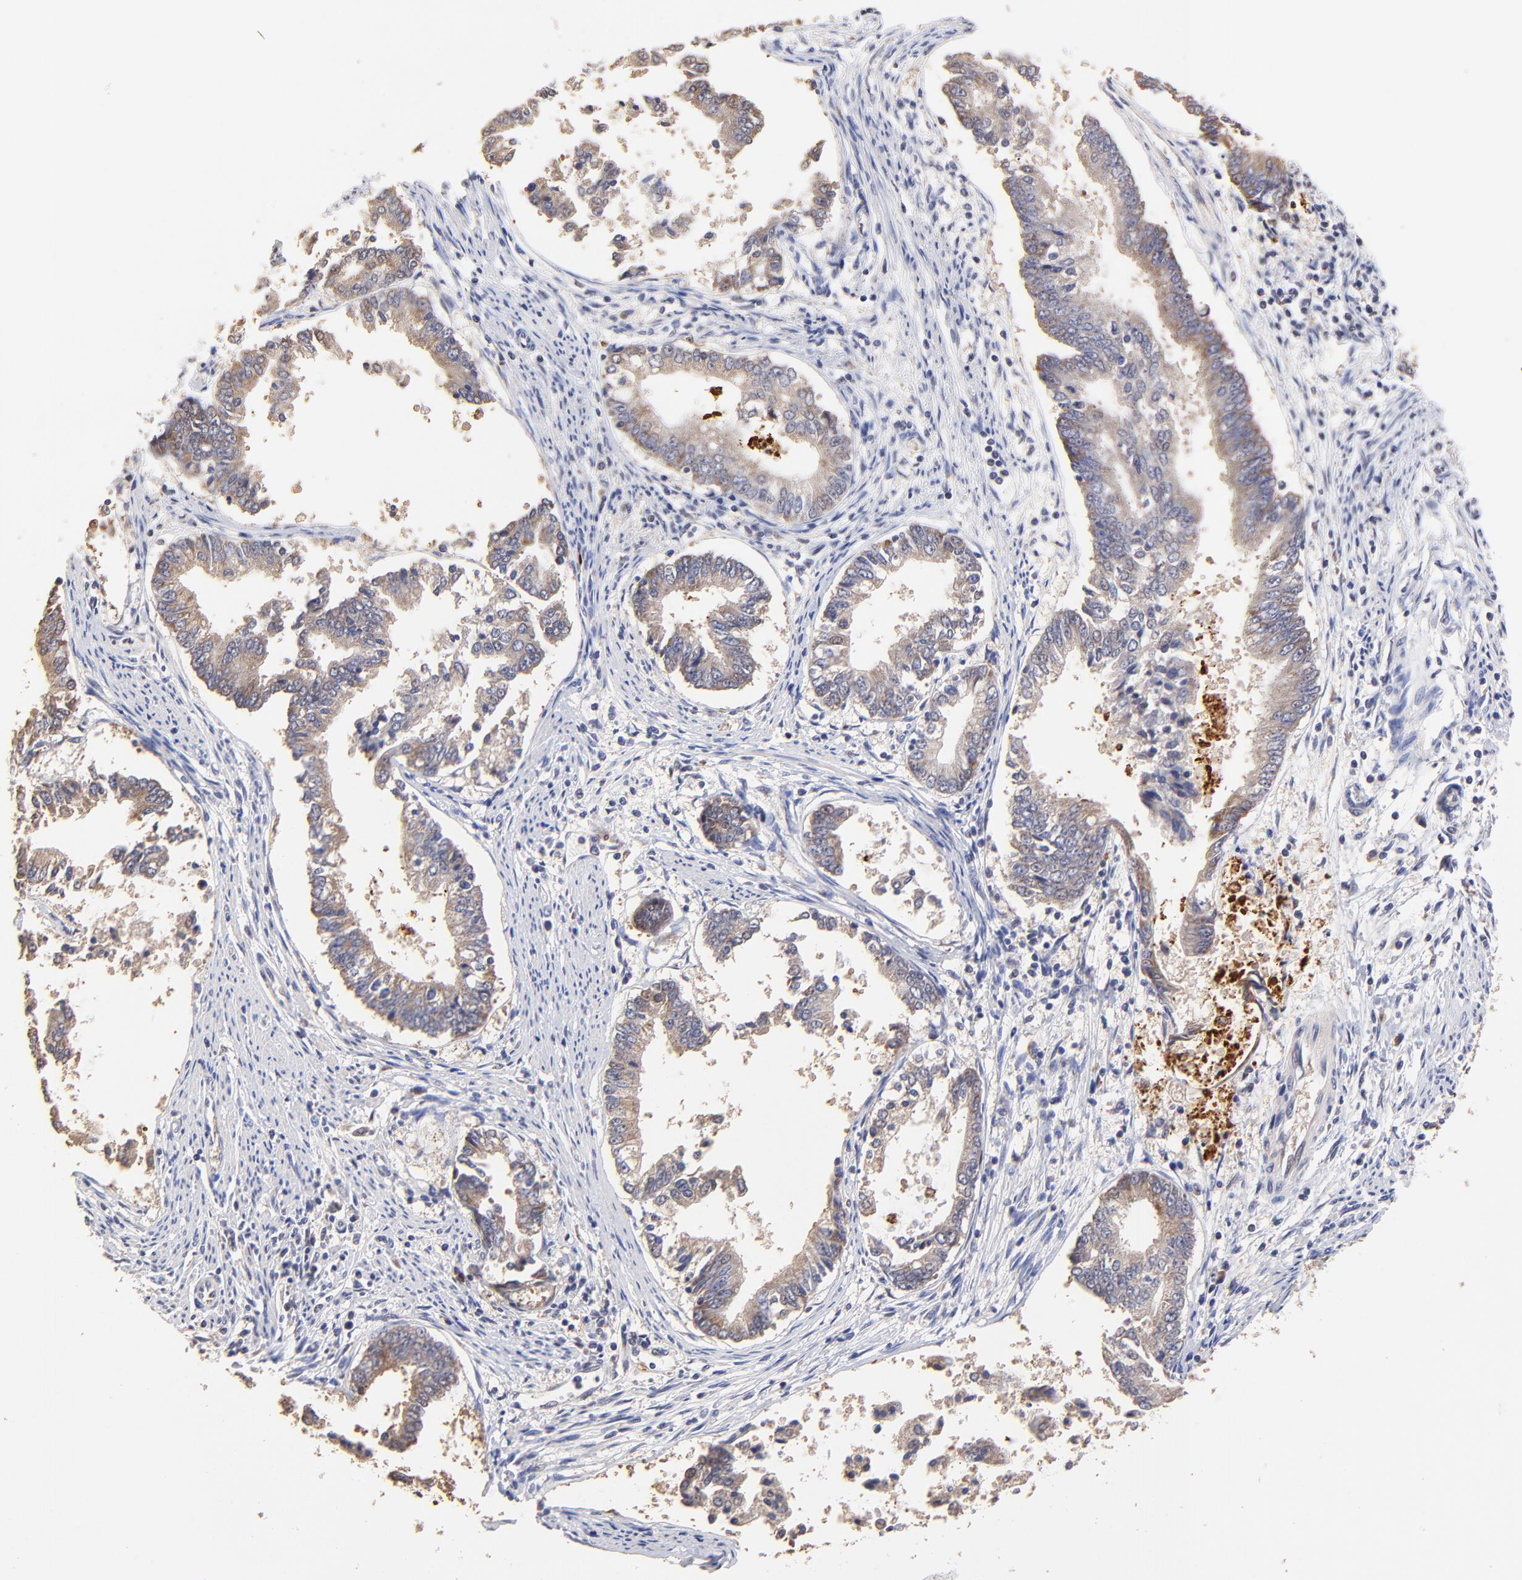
{"staining": {"intensity": "weak", "quantity": ">75%", "location": "cytoplasmic/membranous"}, "tissue": "endometrial cancer", "cell_type": "Tumor cells", "image_type": "cancer", "snomed": [{"axis": "morphology", "description": "Adenocarcinoma, NOS"}, {"axis": "topography", "description": "Endometrium"}], "caption": "Immunohistochemistry micrograph of neoplastic tissue: adenocarcinoma (endometrial) stained using IHC reveals low levels of weak protein expression localized specifically in the cytoplasmic/membranous of tumor cells, appearing as a cytoplasmic/membranous brown color.", "gene": "BBOF1", "patient": {"sex": "female", "age": 63}}